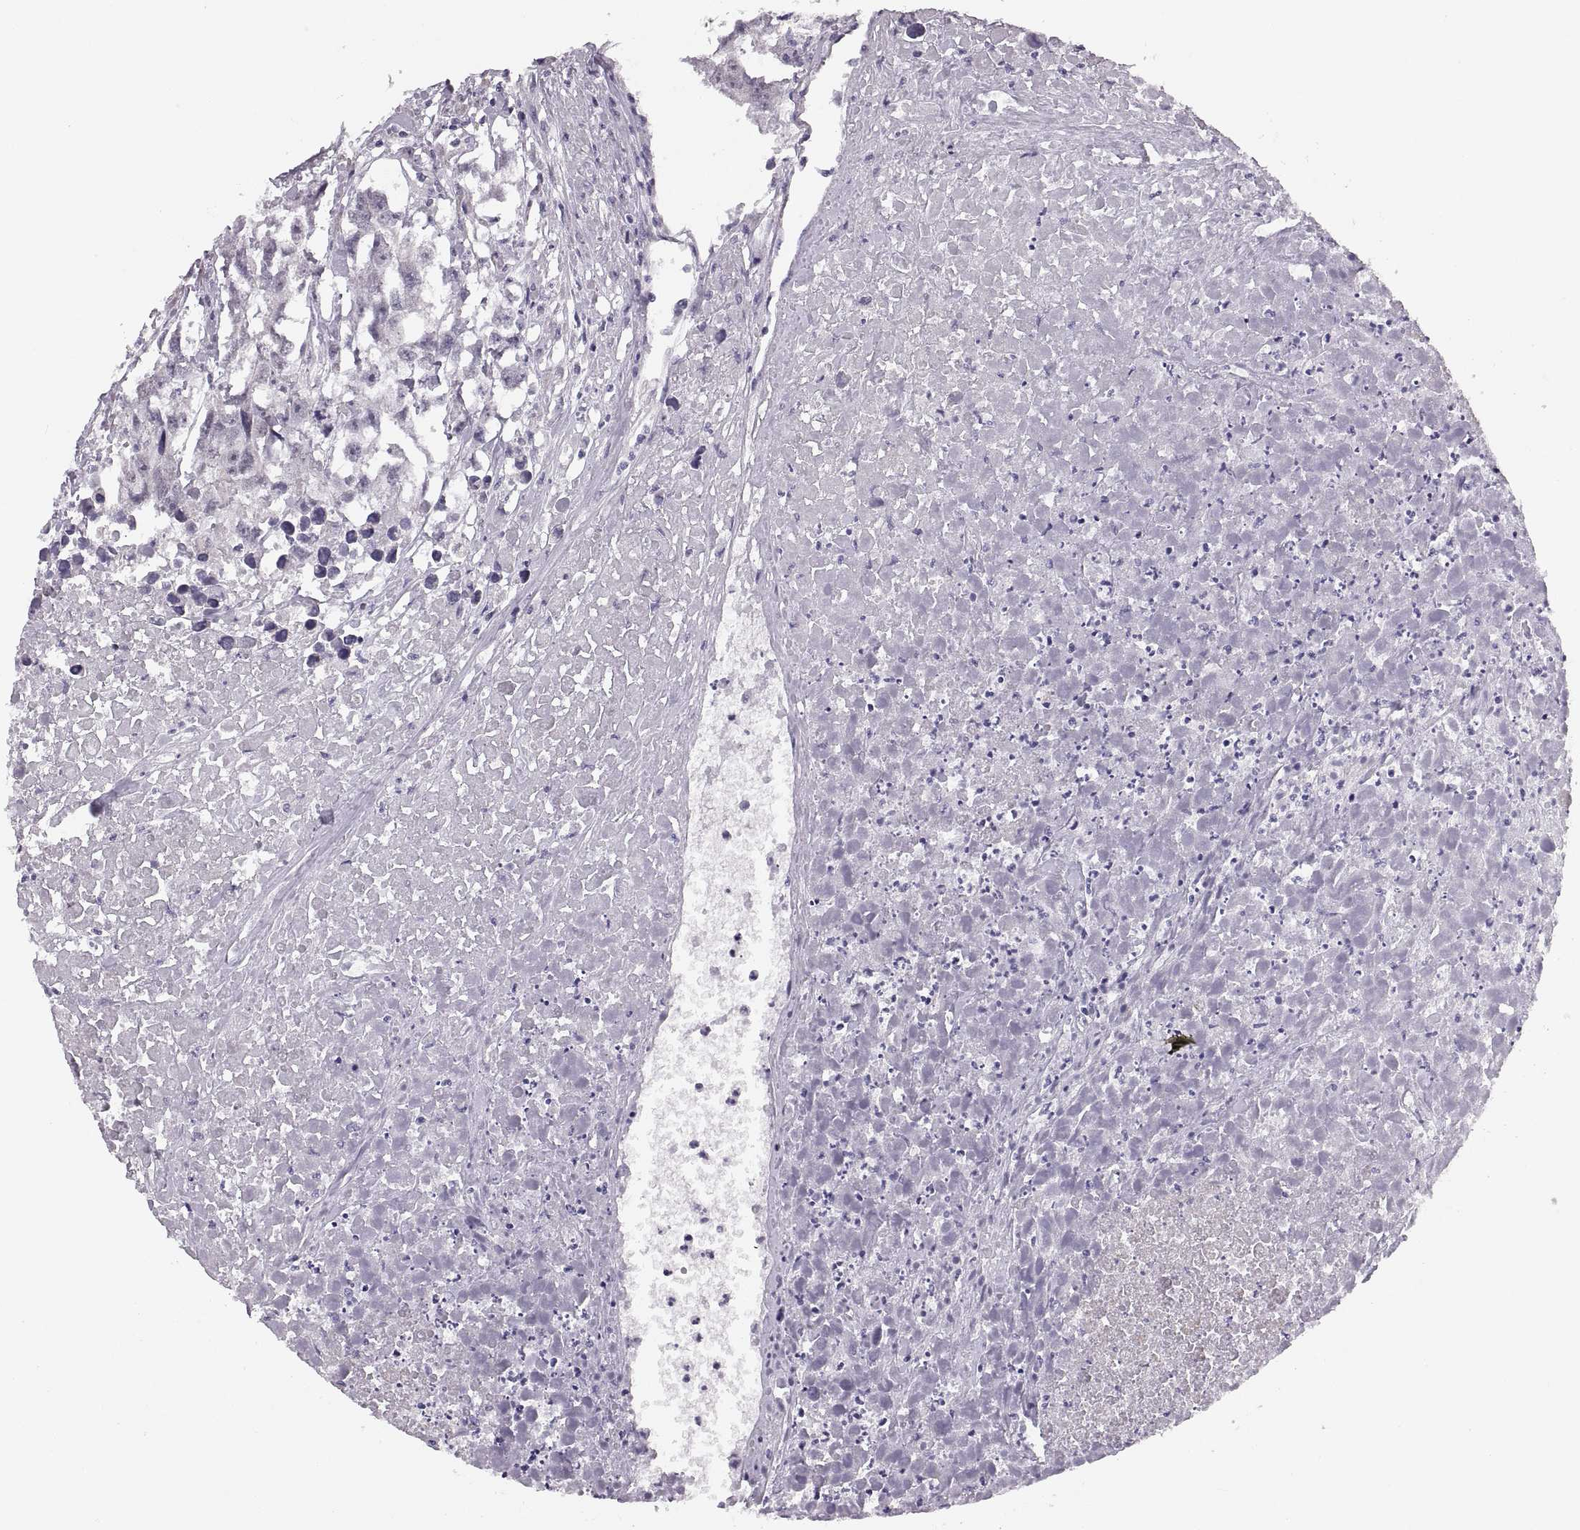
{"staining": {"intensity": "negative", "quantity": "none", "location": "none"}, "tissue": "testis cancer", "cell_type": "Tumor cells", "image_type": "cancer", "snomed": [{"axis": "morphology", "description": "Carcinoma, Embryonal, NOS"}, {"axis": "morphology", "description": "Teratoma, malignant, NOS"}, {"axis": "topography", "description": "Testis"}], "caption": "Immunohistochemistry (IHC) image of teratoma (malignant) (testis) stained for a protein (brown), which shows no expression in tumor cells.", "gene": "ADH6", "patient": {"sex": "male", "age": 44}}